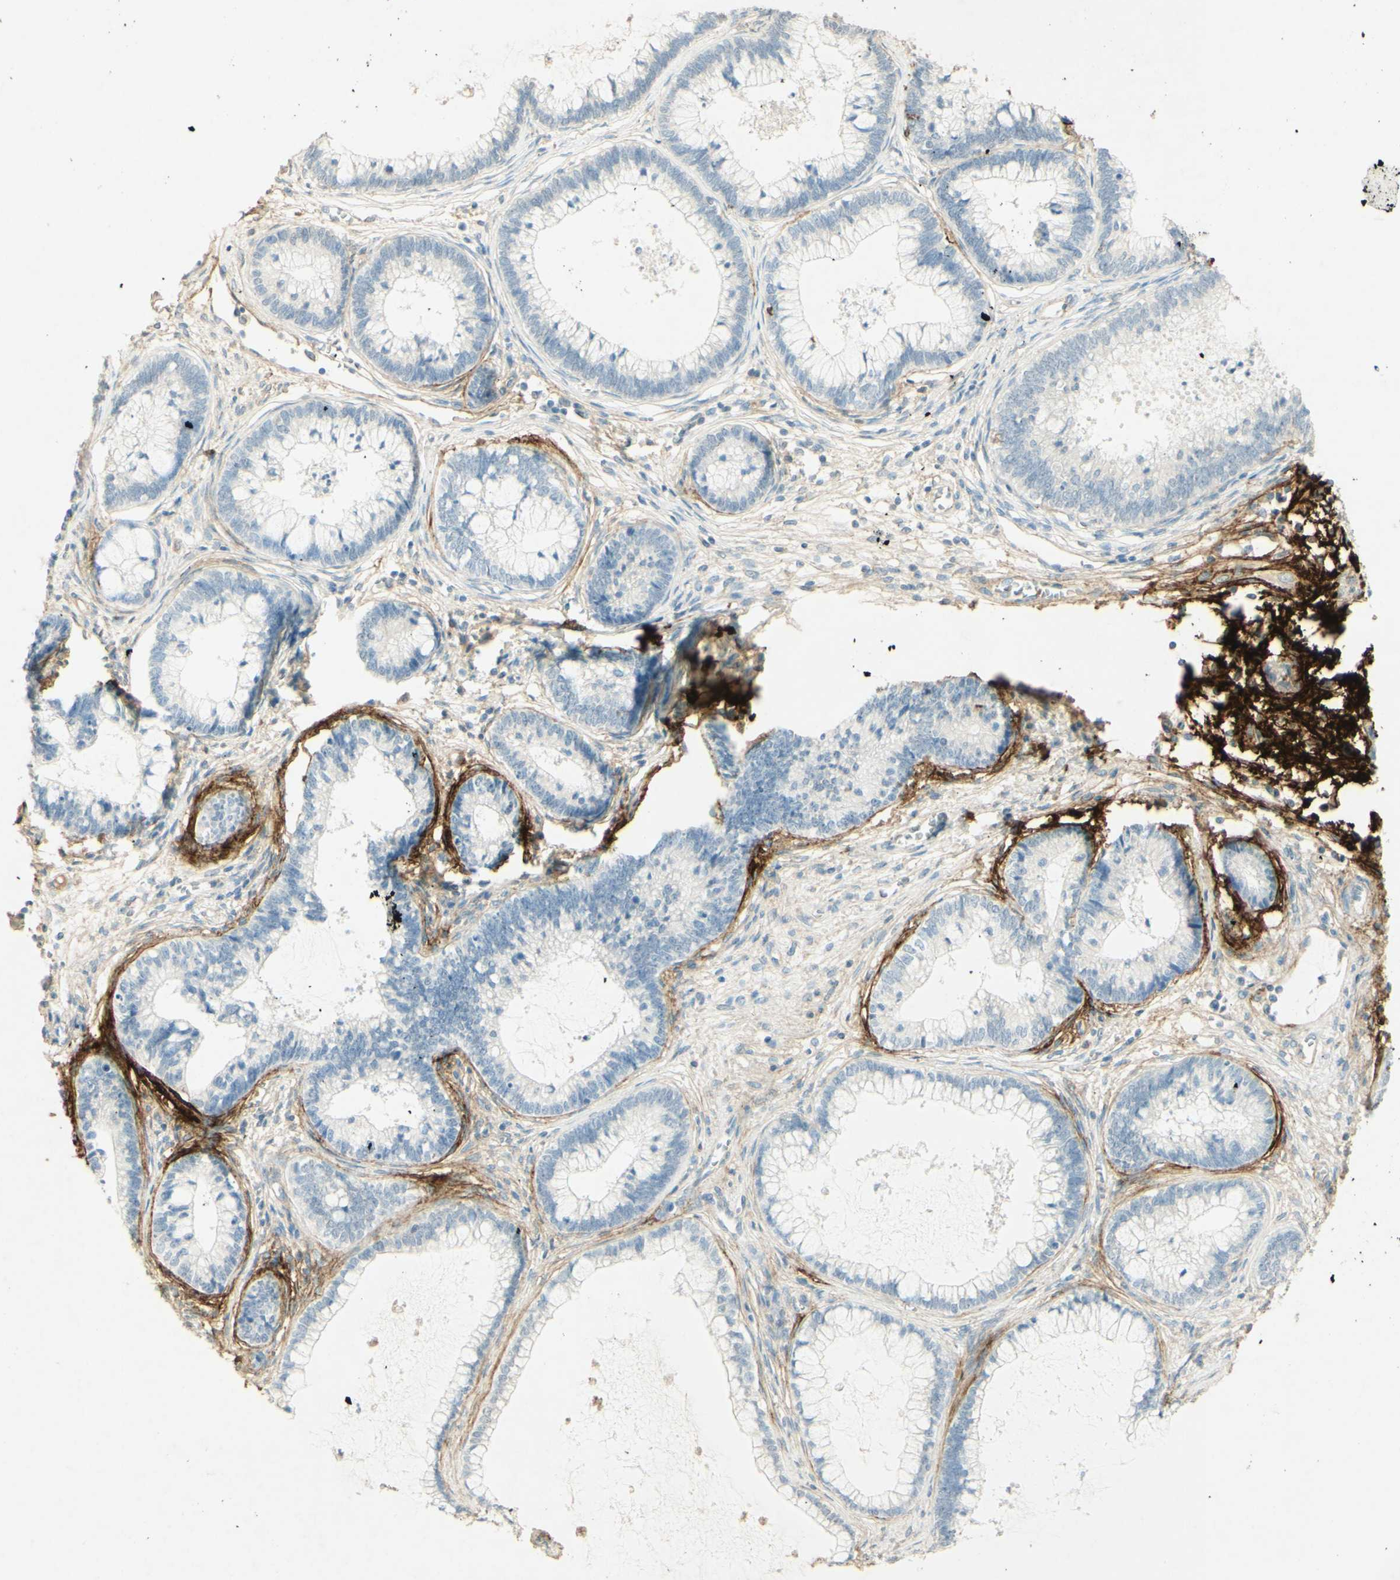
{"staining": {"intensity": "negative", "quantity": "none", "location": "none"}, "tissue": "cervical cancer", "cell_type": "Tumor cells", "image_type": "cancer", "snomed": [{"axis": "morphology", "description": "Adenocarcinoma, NOS"}, {"axis": "topography", "description": "Cervix"}], "caption": "Image shows no significant protein staining in tumor cells of cervical cancer.", "gene": "TNN", "patient": {"sex": "female", "age": 44}}